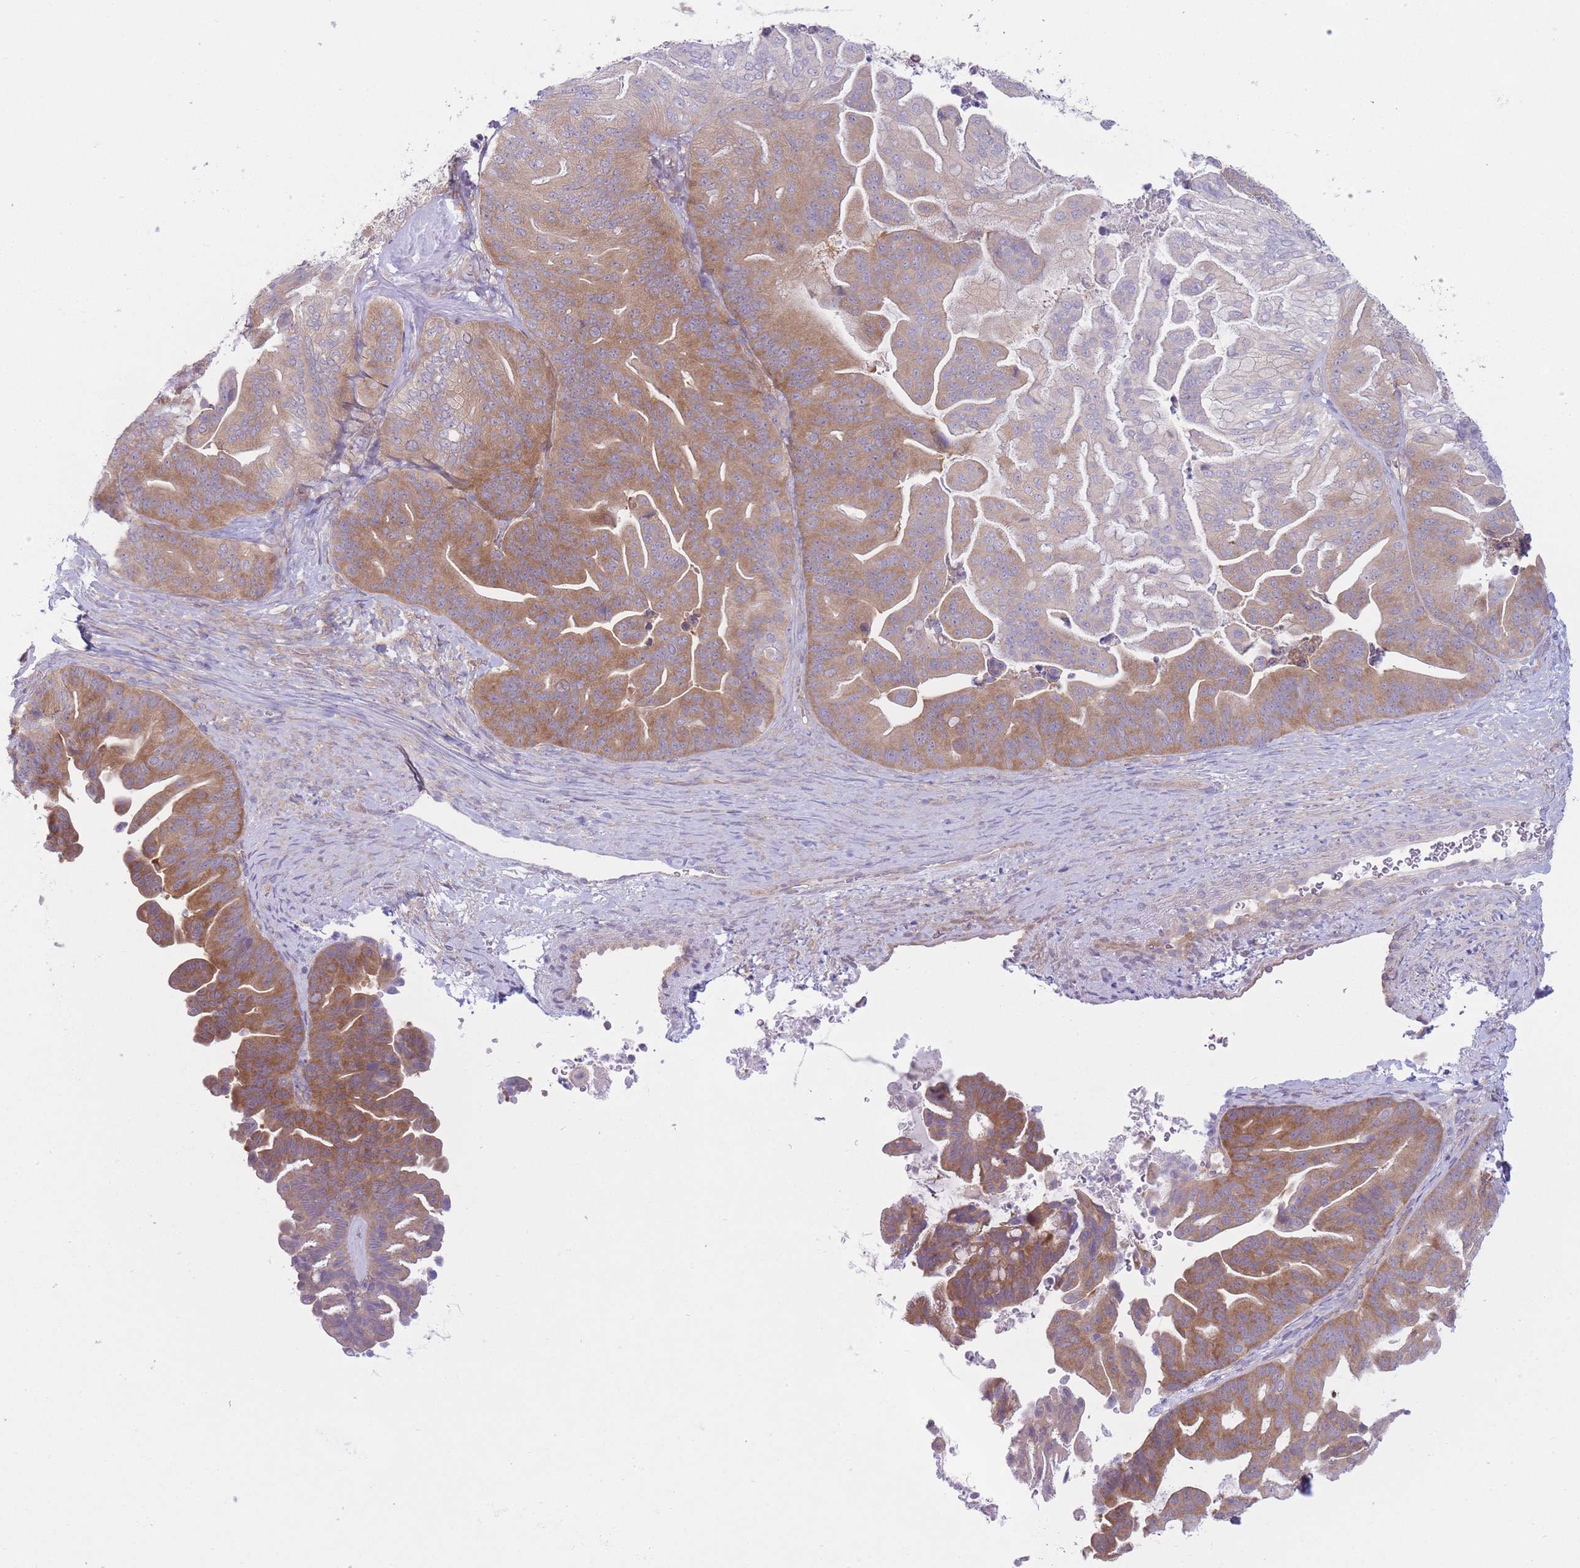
{"staining": {"intensity": "moderate", "quantity": ">75%", "location": "cytoplasmic/membranous"}, "tissue": "ovarian cancer", "cell_type": "Tumor cells", "image_type": "cancer", "snomed": [{"axis": "morphology", "description": "Cystadenocarcinoma, mucinous, NOS"}, {"axis": "topography", "description": "Ovary"}], "caption": "The image reveals a brown stain indicating the presence of a protein in the cytoplasmic/membranous of tumor cells in ovarian cancer (mucinous cystadenocarcinoma).", "gene": "PFDN6", "patient": {"sex": "female", "age": 67}}